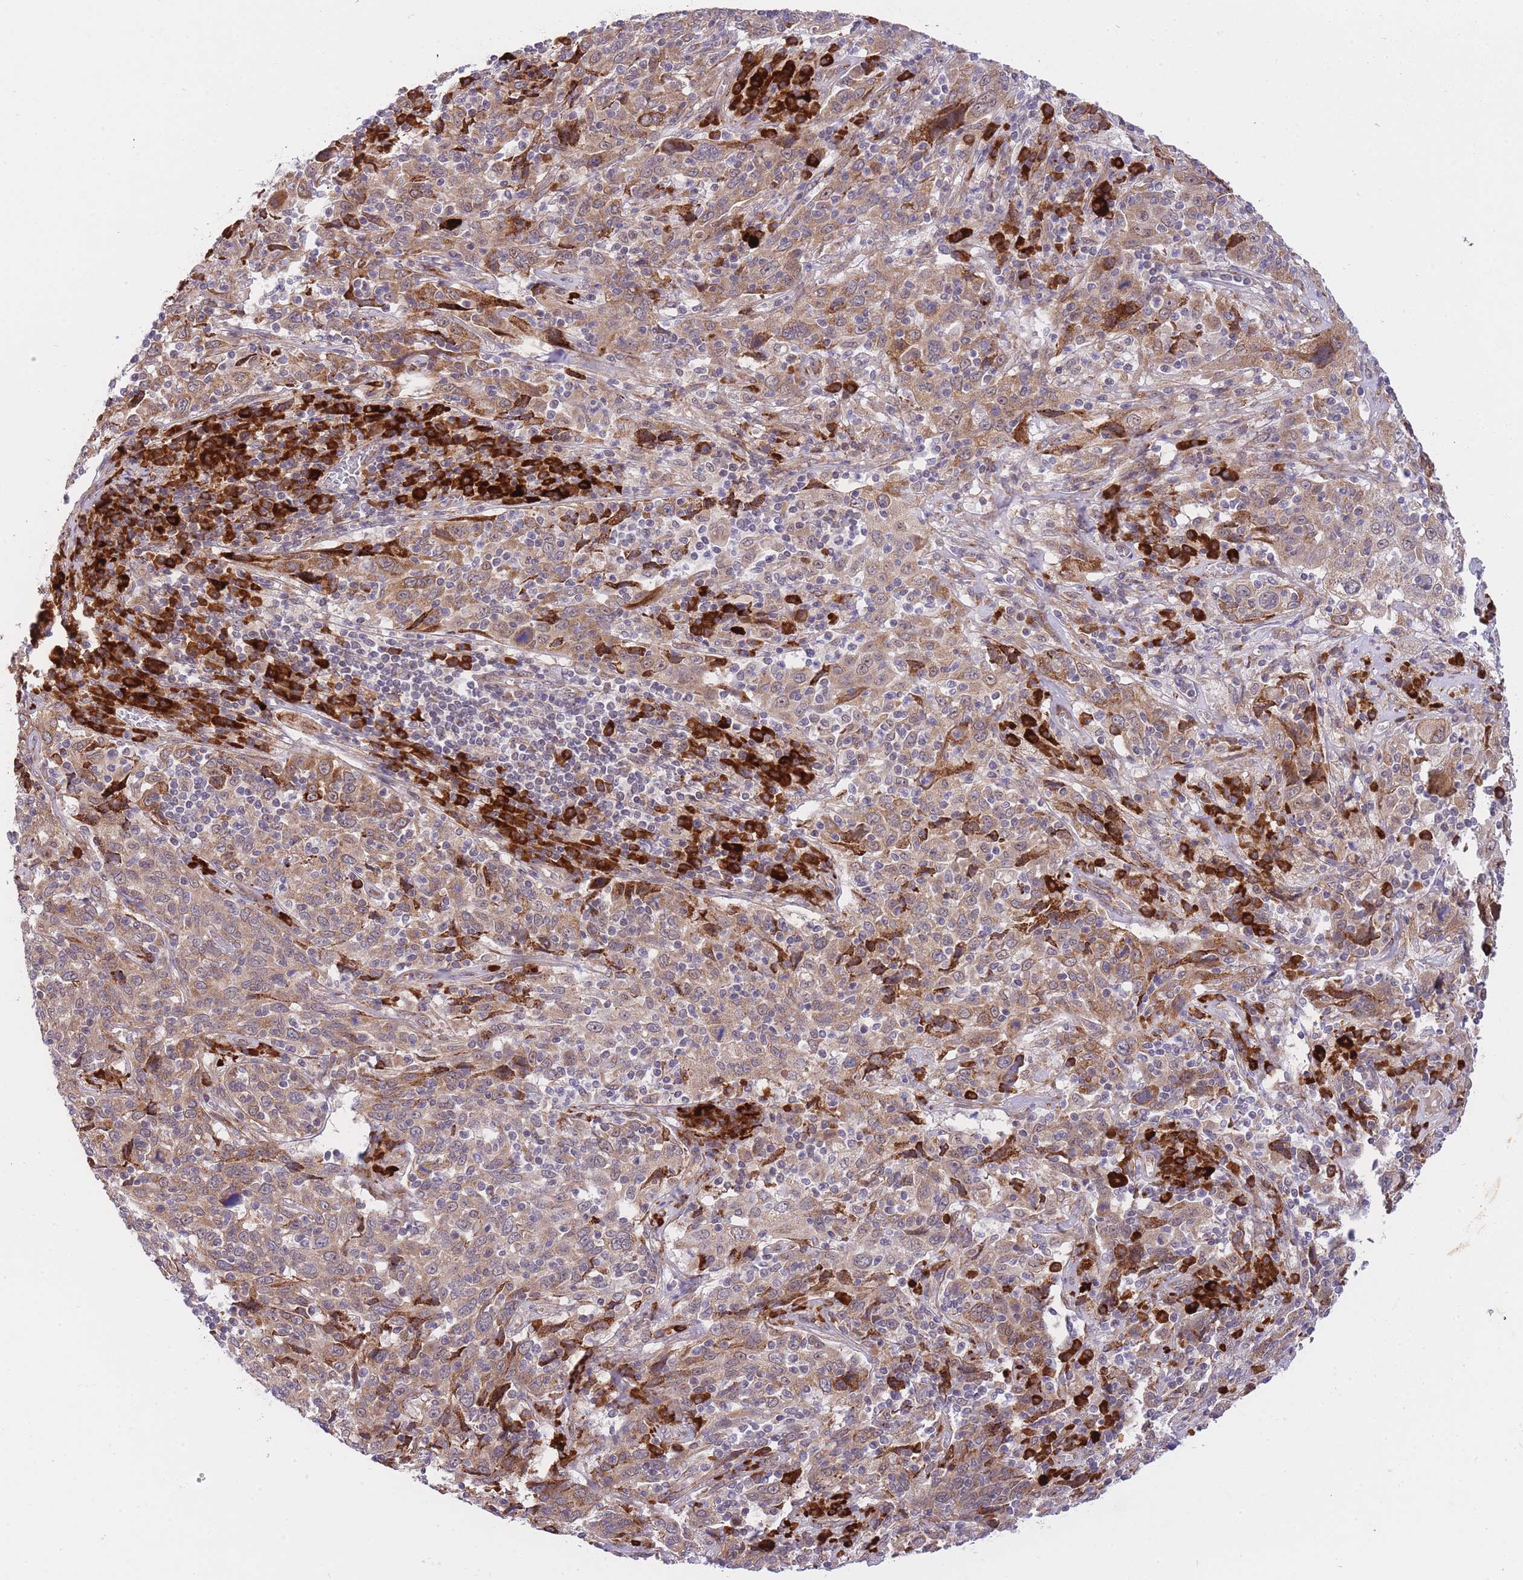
{"staining": {"intensity": "moderate", "quantity": ">75%", "location": "cytoplasmic/membranous,nuclear"}, "tissue": "cervical cancer", "cell_type": "Tumor cells", "image_type": "cancer", "snomed": [{"axis": "morphology", "description": "Squamous cell carcinoma, NOS"}, {"axis": "topography", "description": "Cervix"}], "caption": "Brown immunohistochemical staining in human cervical squamous cell carcinoma shows moderate cytoplasmic/membranous and nuclear expression in approximately >75% of tumor cells.", "gene": "EXOSC8", "patient": {"sex": "female", "age": 46}}